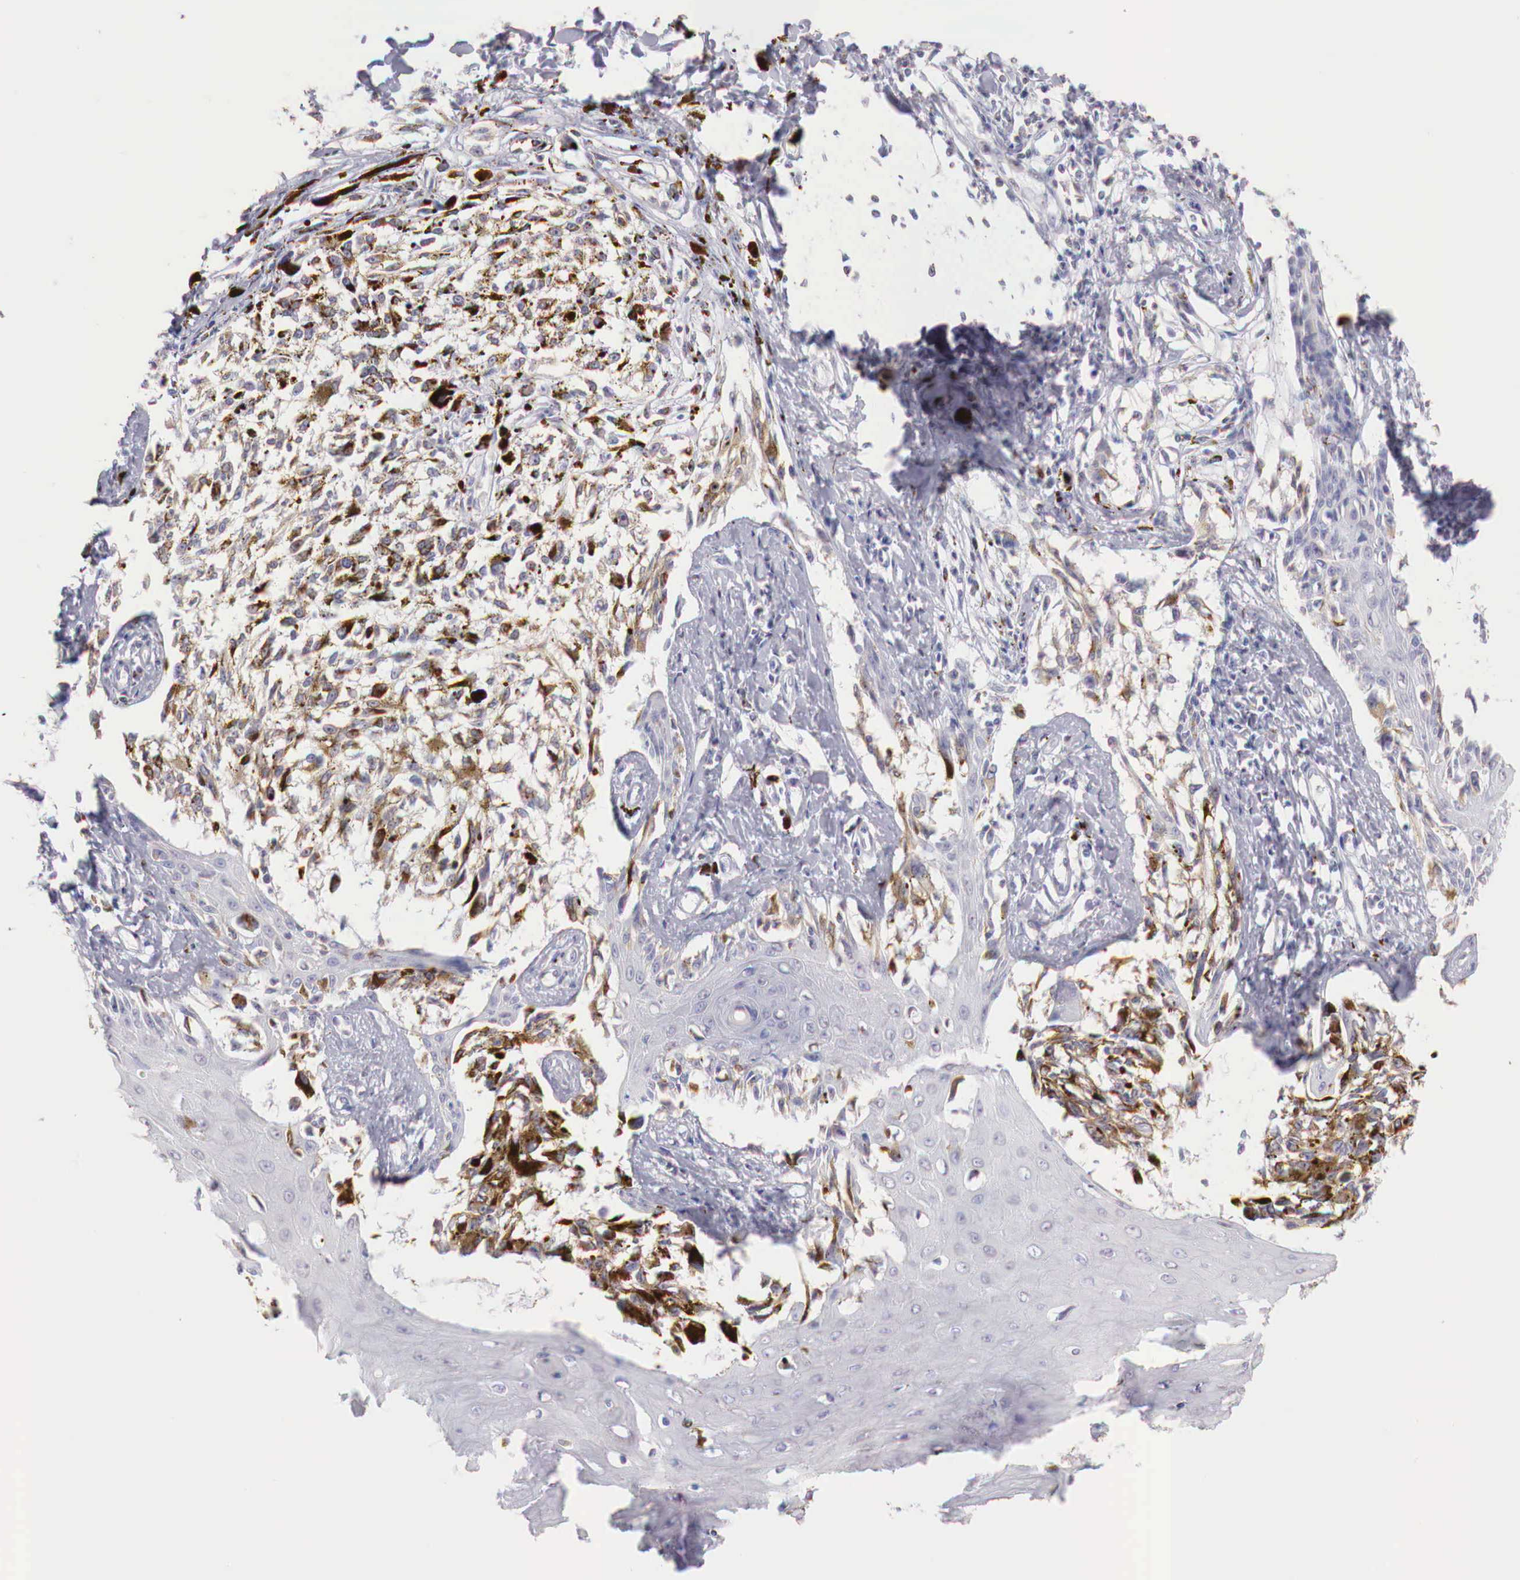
{"staining": {"intensity": "moderate", "quantity": "25%-75%", "location": "cytoplasmic/membranous"}, "tissue": "melanoma", "cell_type": "Tumor cells", "image_type": "cancer", "snomed": [{"axis": "morphology", "description": "Malignant melanoma, NOS"}, {"axis": "topography", "description": "Skin"}], "caption": "Brown immunohistochemical staining in human malignant melanoma exhibits moderate cytoplasmic/membranous positivity in approximately 25%-75% of tumor cells.", "gene": "XPNPEP2", "patient": {"sex": "female", "age": 82}}